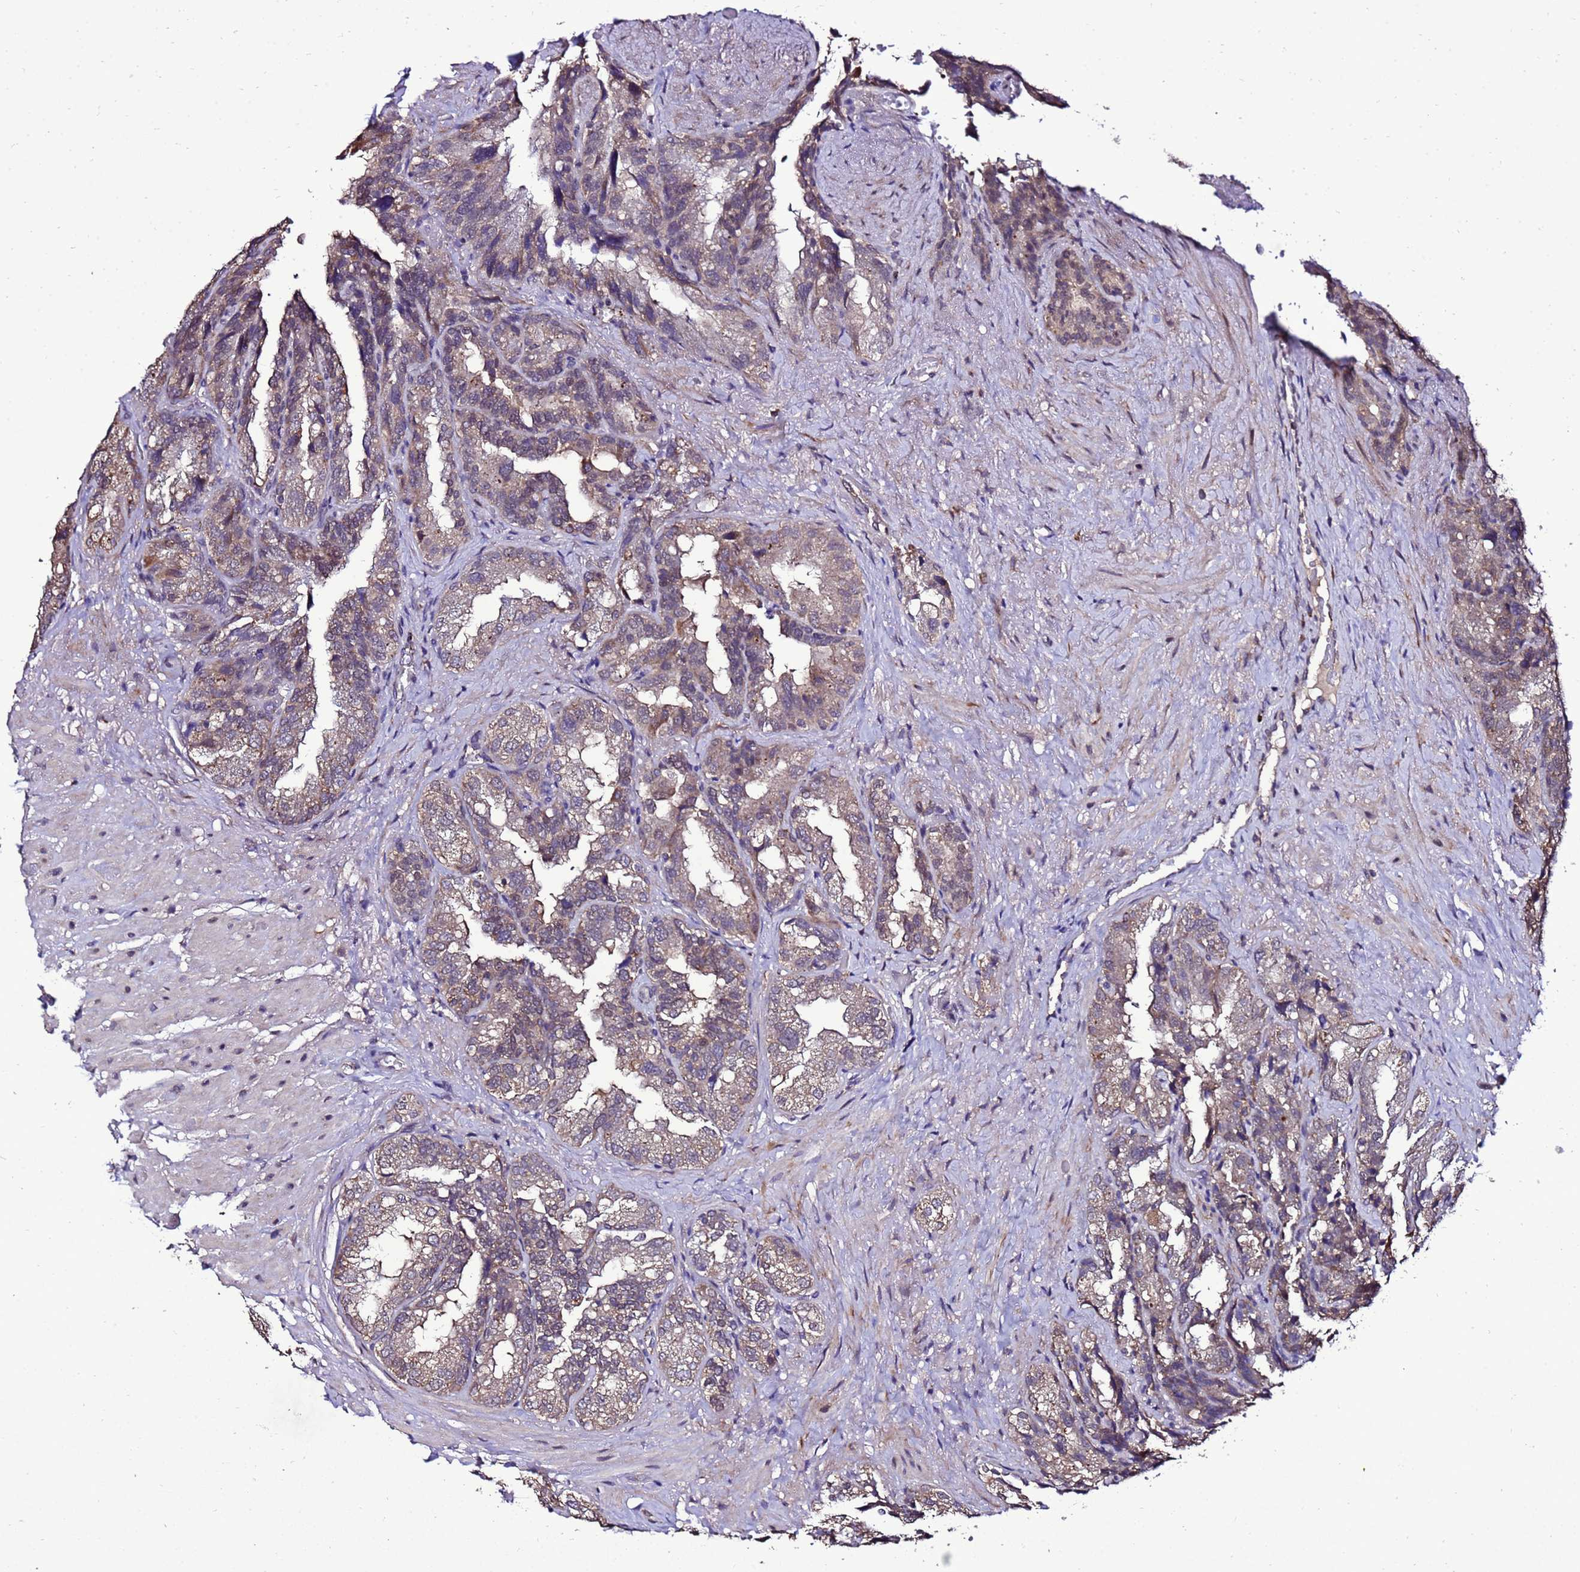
{"staining": {"intensity": "moderate", "quantity": ">75%", "location": "cytoplasmic/membranous"}, "tissue": "seminal vesicle", "cell_type": "Glandular cells", "image_type": "normal", "snomed": [{"axis": "morphology", "description": "Normal tissue, NOS"}, {"axis": "topography", "description": "Seminal veicle"}, {"axis": "topography", "description": "Peripheral nerve tissue"}], "caption": "Protein staining demonstrates moderate cytoplasmic/membranous expression in approximately >75% of glandular cells in normal seminal vesicle. (brown staining indicates protein expression, while blue staining denotes nuclei).", "gene": "ZNF329", "patient": {"sex": "male", "age": 63}}